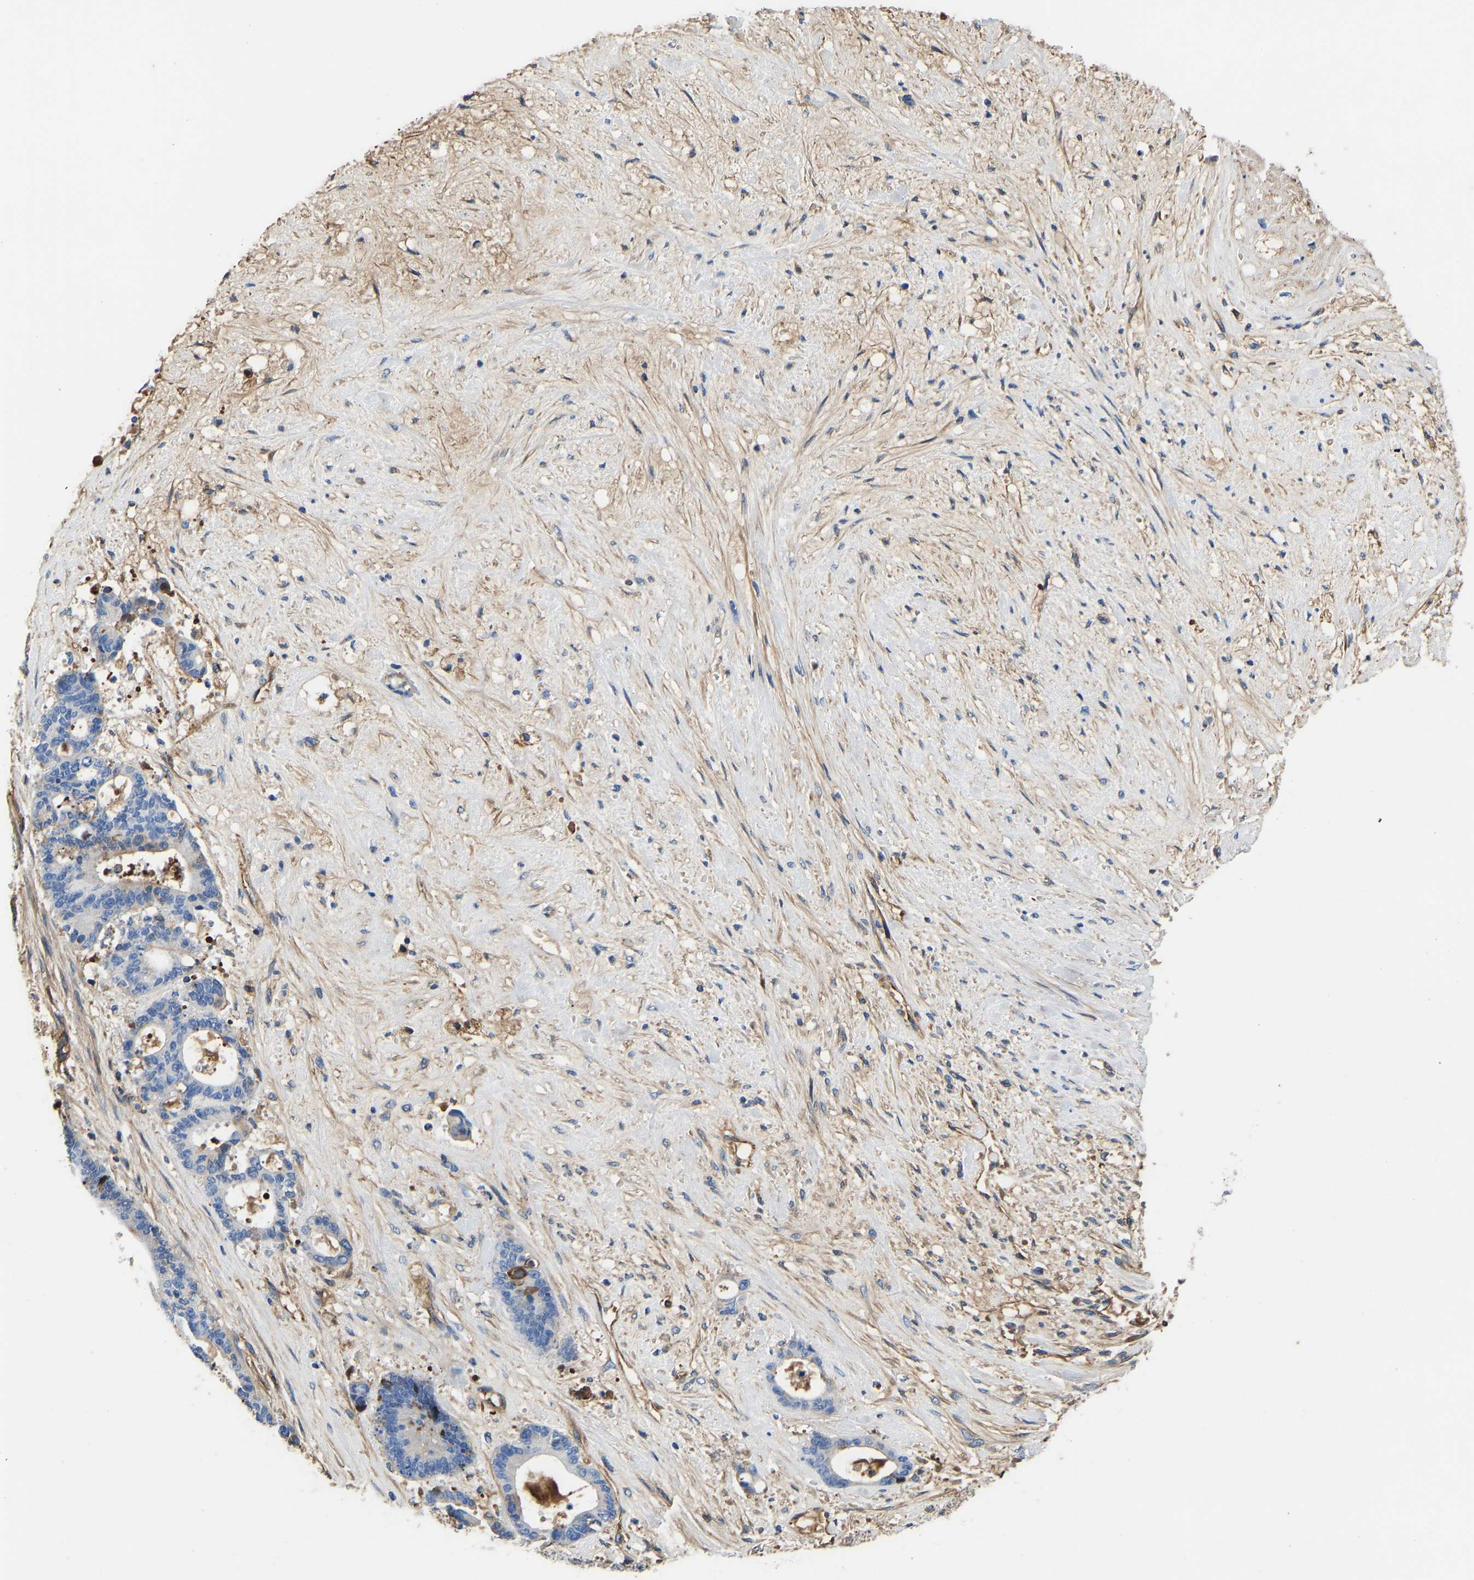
{"staining": {"intensity": "negative", "quantity": "none", "location": "none"}, "tissue": "liver cancer", "cell_type": "Tumor cells", "image_type": "cancer", "snomed": [{"axis": "morphology", "description": "Normal tissue, NOS"}, {"axis": "morphology", "description": "Cholangiocarcinoma"}, {"axis": "topography", "description": "Liver"}, {"axis": "topography", "description": "Peripheral nerve tissue"}], "caption": "Liver cancer (cholangiocarcinoma) was stained to show a protein in brown. There is no significant positivity in tumor cells. (Stains: DAB immunohistochemistry with hematoxylin counter stain, Microscopy: brightfield microscopy at high magnification).", "gene": "HSPG2", "patient": {"sex": "female", "age": 73}}